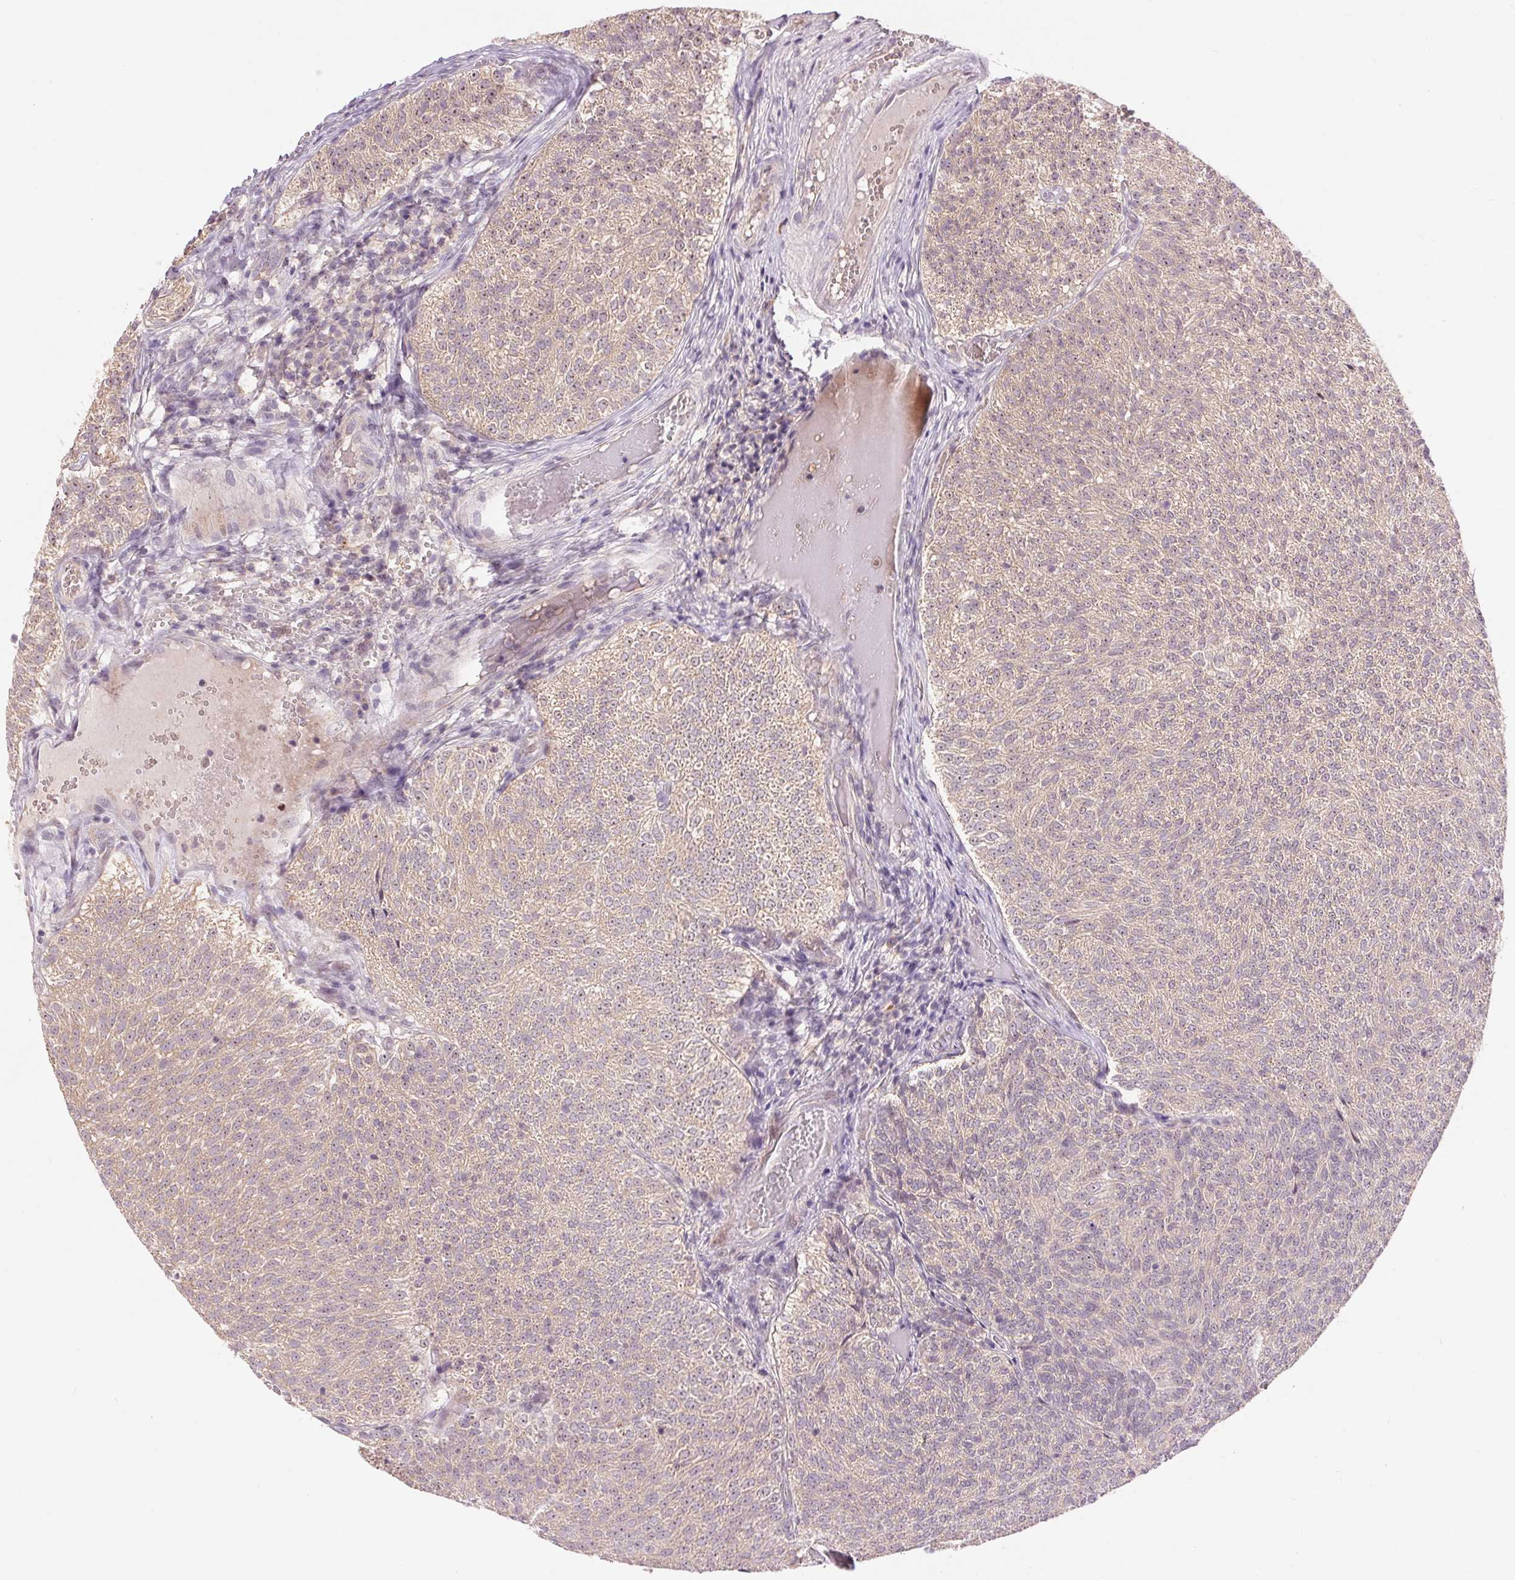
{"staining": {"intensity": "weak", "quantity": "<25%", "location": "cytoplasmic/membranous"}, "tissue": "urothelial cancer", "cell_type": "Tumor cells", "image_type": "cancer", "snomed": [{"axis": "morphology", "description": "Urothelial carcinoma, Low grade"}, {"axis": "topography", "description": "Urinary bladder"}], "caption": "IHC histopathology image of neoplastic tissue: urothelial carcinoma (low-grade) stained with DAB (3,3'-diaminobenzidine) reveals no significant protein staining in tumor cells. (Immunohistochemistry (ihc), brightfield microscopy, high magnification).", "gene": "RANBP3L", "patient": {"sex": "male", "age": 77}}